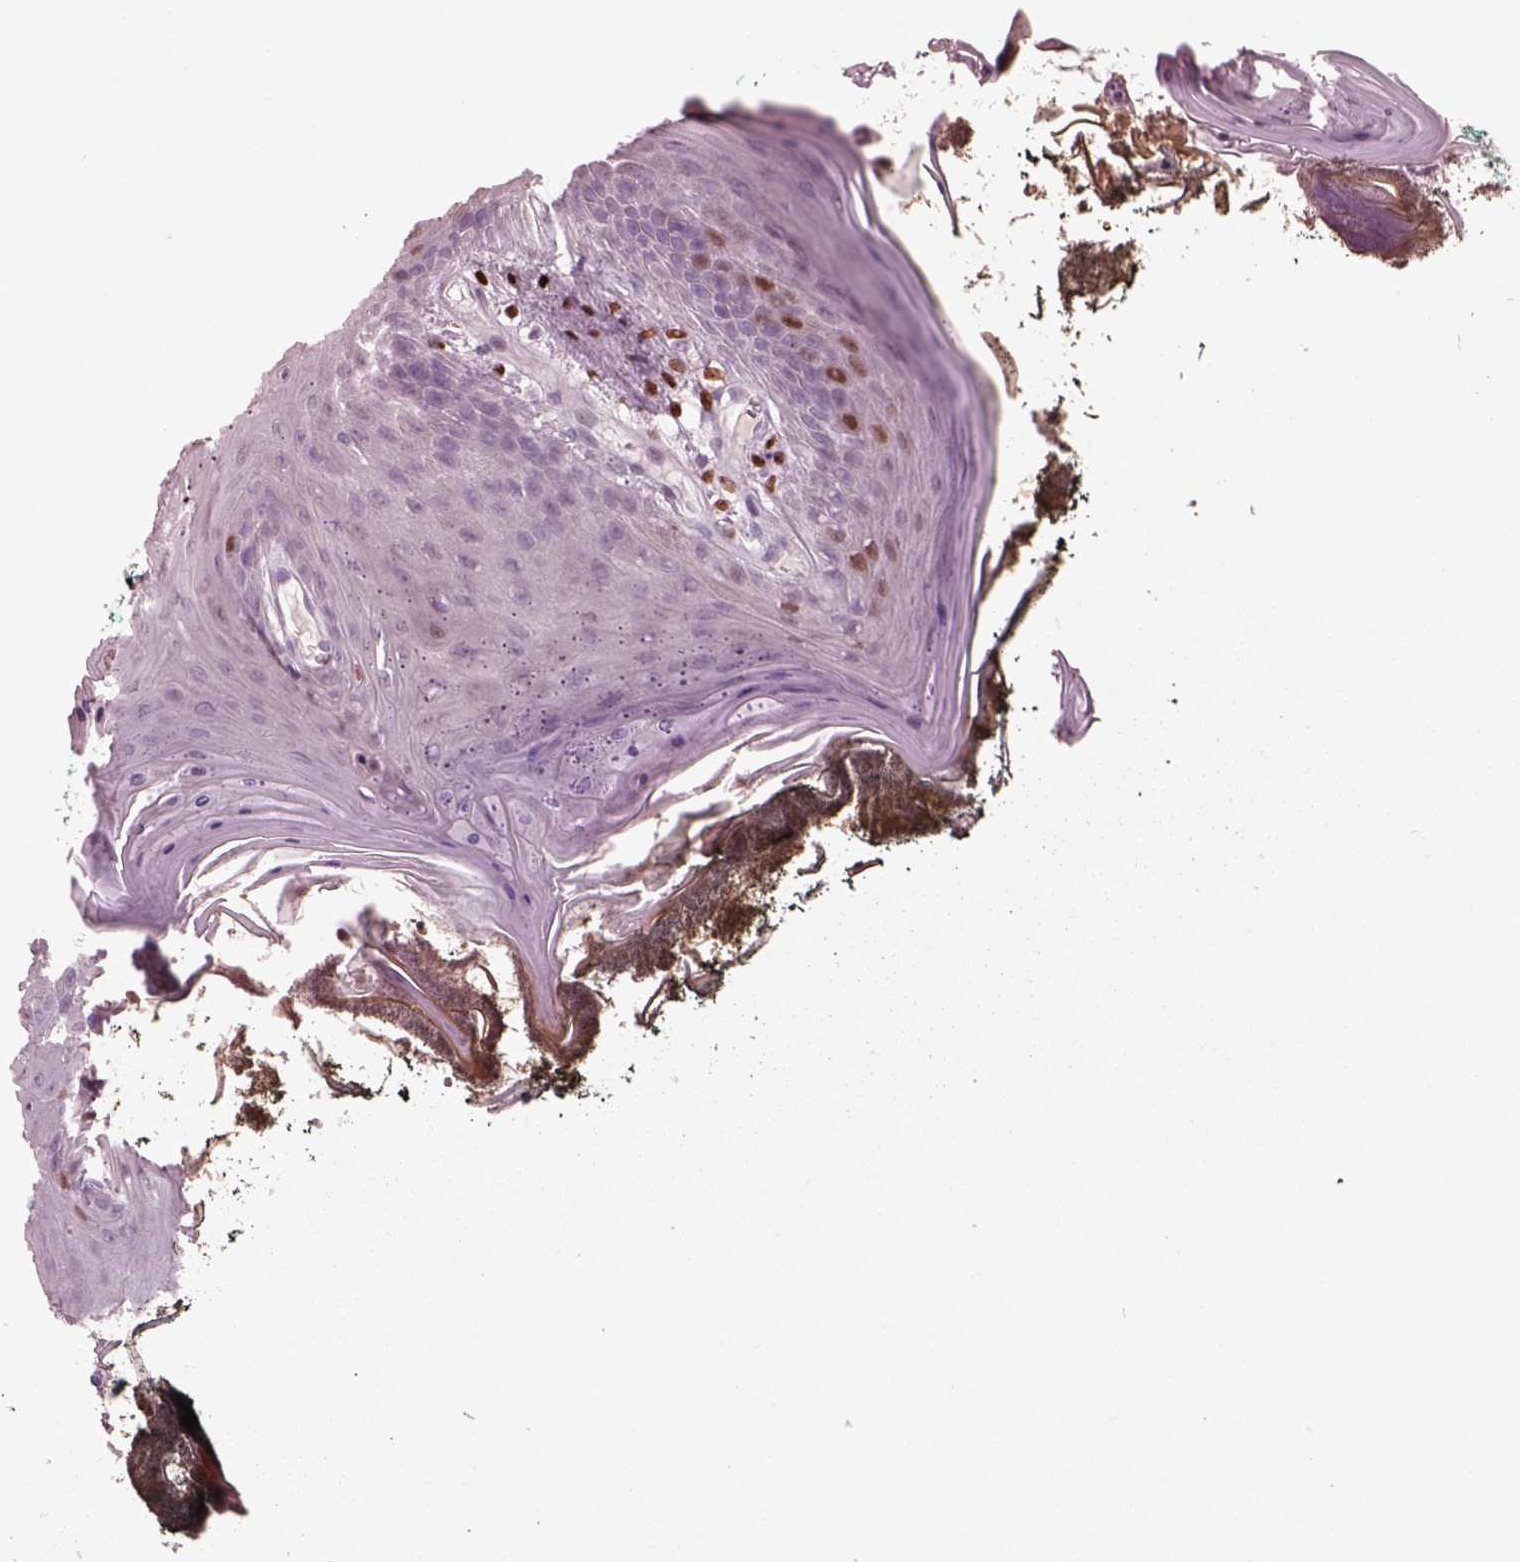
{"staining": {"intensity": "strong", "quantity": "25%-75%", "location": "nuclear"}, "tissue": "oral mucosa", "cell_type": "Squamous epithelial cells", "image_type": "normal", "snomed": [{"axis": "morphology", "description": "Normal tissue, NOS"}, {"axis": "topography", "description": "Oral tissue"}], "caption": "IHC (DAB (3,3'-diaminobenzidine)) staining of unremarkable oral mucosa displays strong nuclear protein positivity in about 25%-75% of squamous epithelial cells.", "gene": "SOX9", "patient": {"sex": "male", "age": 9}}